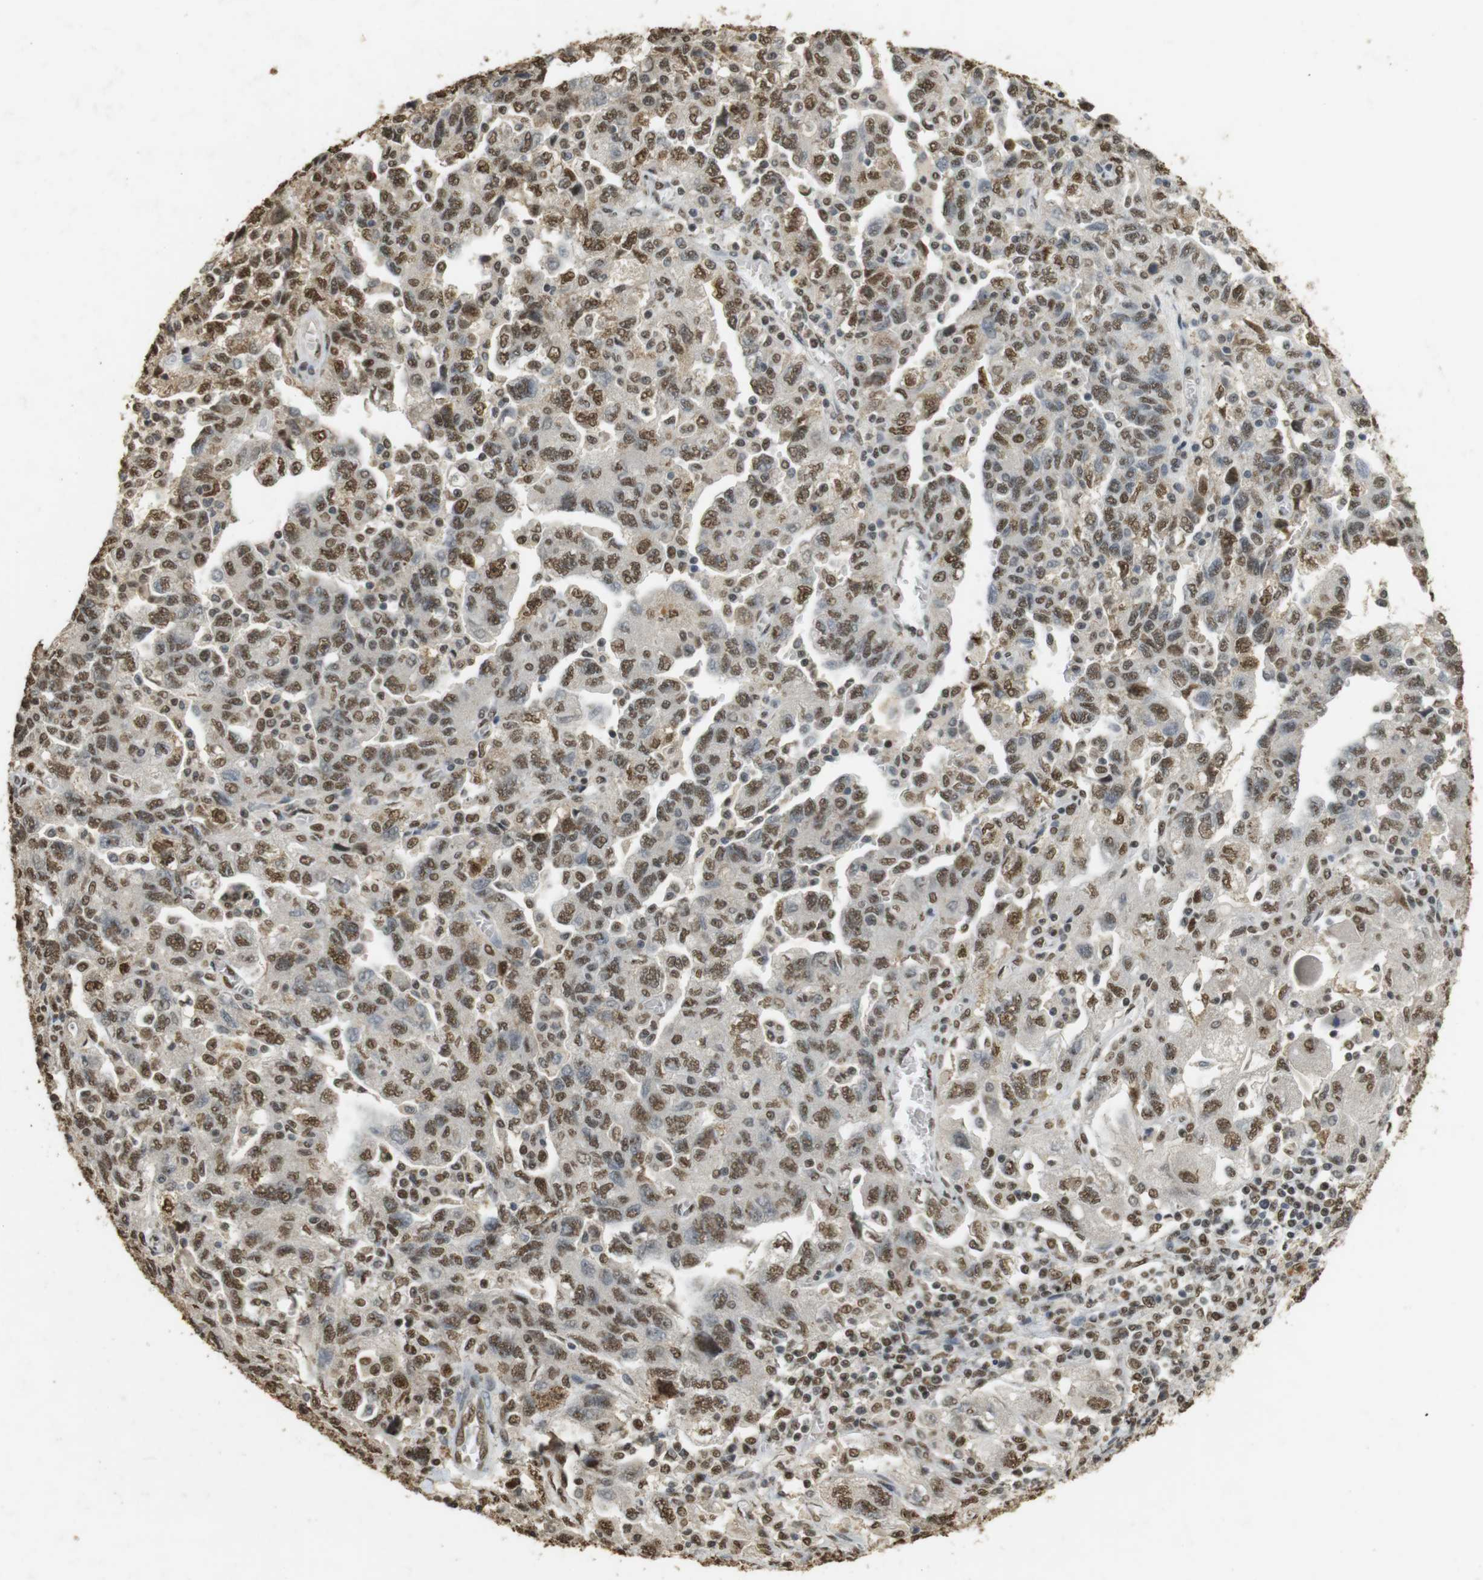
{"staining": {"intensity": "moderate", "quantity": ">75%", "location": "cytoplasmic/membranous,nuclear"}, "tissue": "ovarian cancer", "cell_type": "Tumor cells", "image_type": "cancer", "snomed": [{"axis": "morphology", "description": "Carcinoma, NOS"}, {"axis": "morphology", "description": "Cystadenocarcinoma, serous, NOS"}, {"axis": "topography", "description": "Ovary"}], "caption": "Immunohistochemistry photomicrograph of human ovarian serous cystadenocarcinoma stained for a protein (brown), which exhibits medium levels of moderate cytoplasmic/membranous and nuclear expression in approximately >75% of tumor cells.", "gene": "GATA4", "patient": {"sex": "female", "age": 69}}